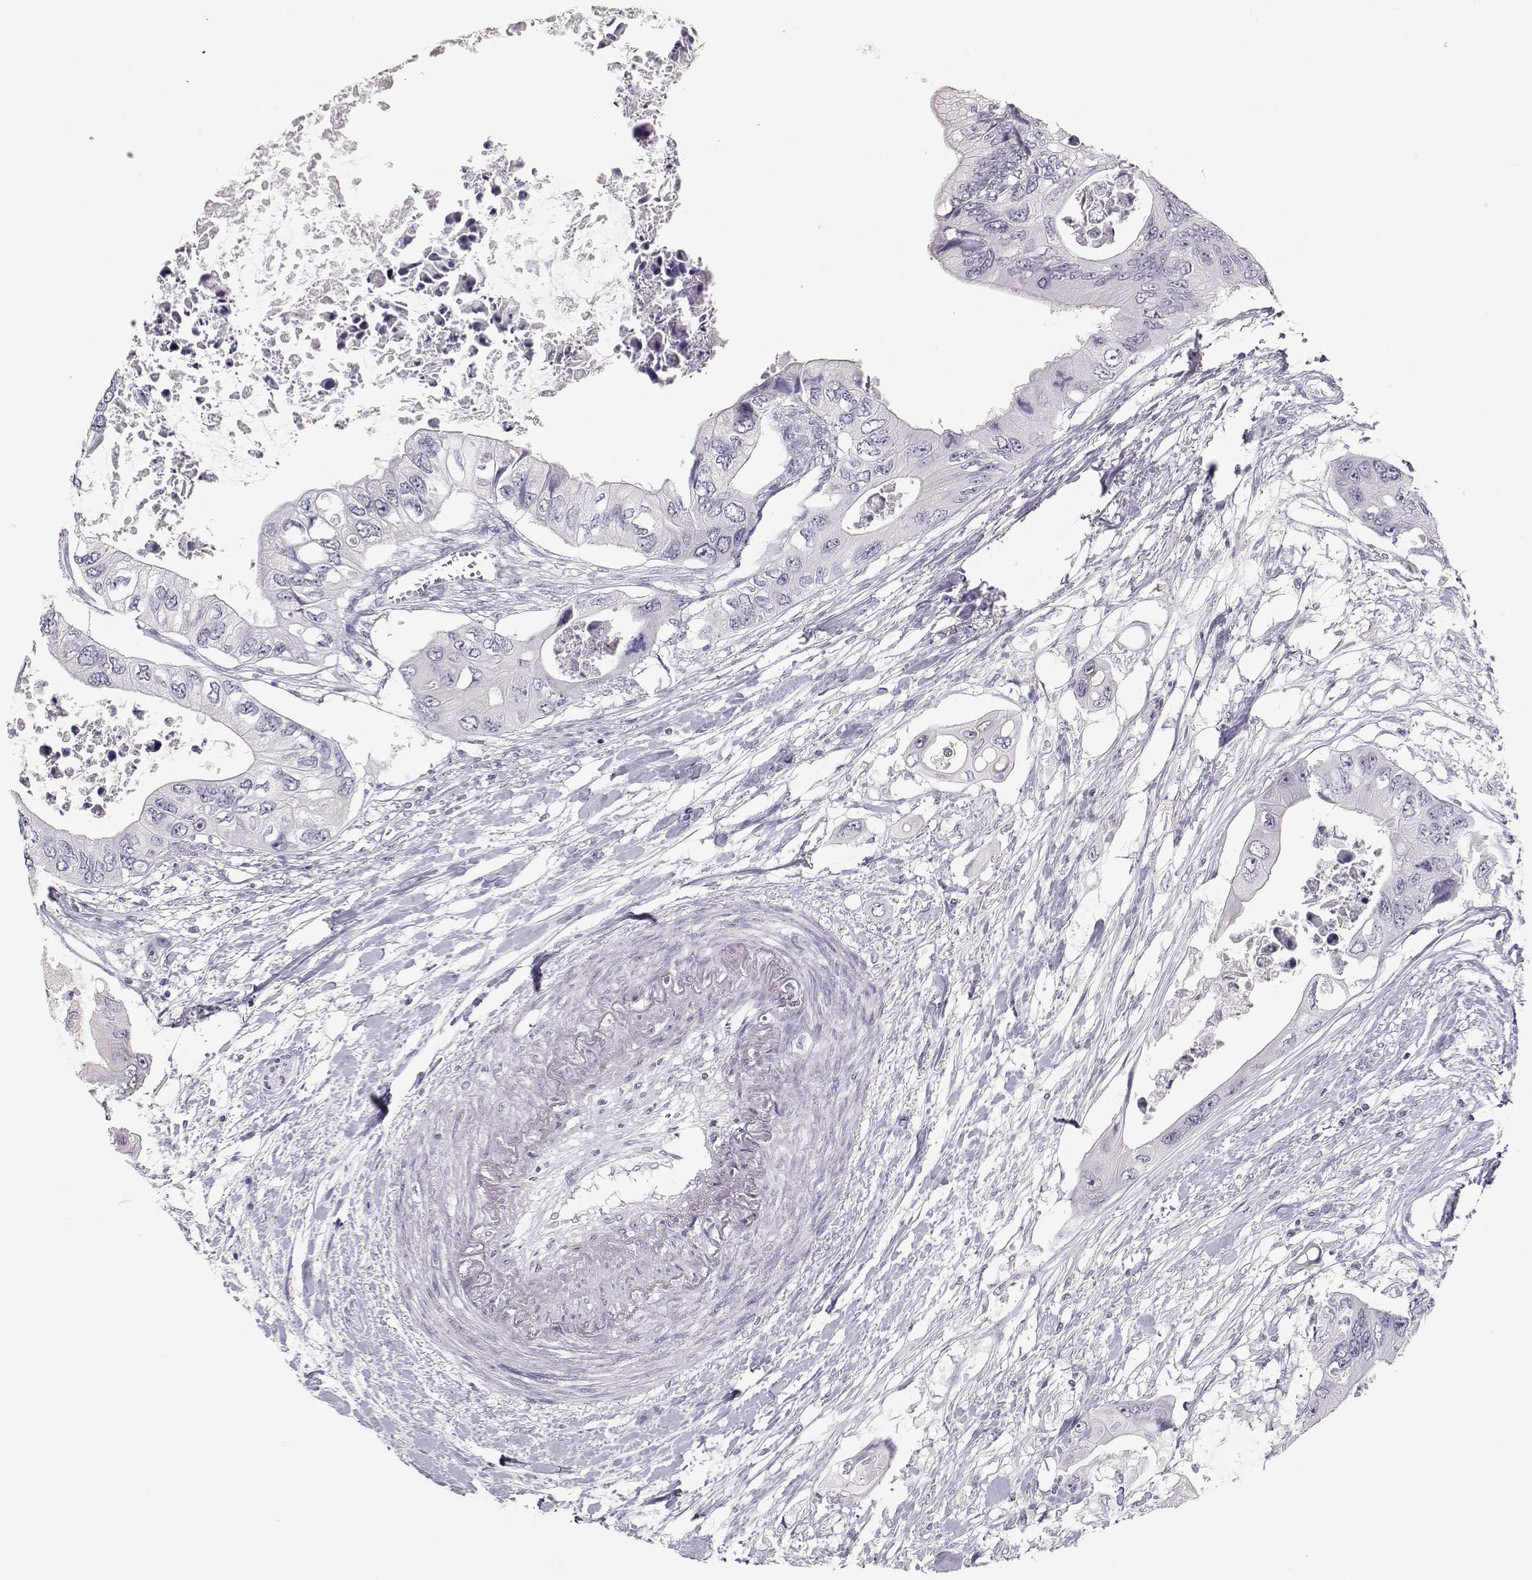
{"staining": {"intensity": "negative", "quantity": "none", "location": "none"}, "tissue": "colorectal cancer", "cell_type": "Tumor cells", "image_type": "cancer", "snomed": [{"axis": "morphology", "description": "Adenocarcinoma, NOS"}, {"axis": "topography", "description": "Rectum"}], "caption": "Photomicrograph shows no significant protein positivity in tumor cells of colorectal cancer (adenocarcinoma). (Stains: DAB (3,3'-diaminobenzidine) immunohistochemistry with hematoxylin counter stain, Microscopy: brightfield microscopy at high magnification).", "gene": "TKTL1", "patient": {"sex": "male", "age": 63}}